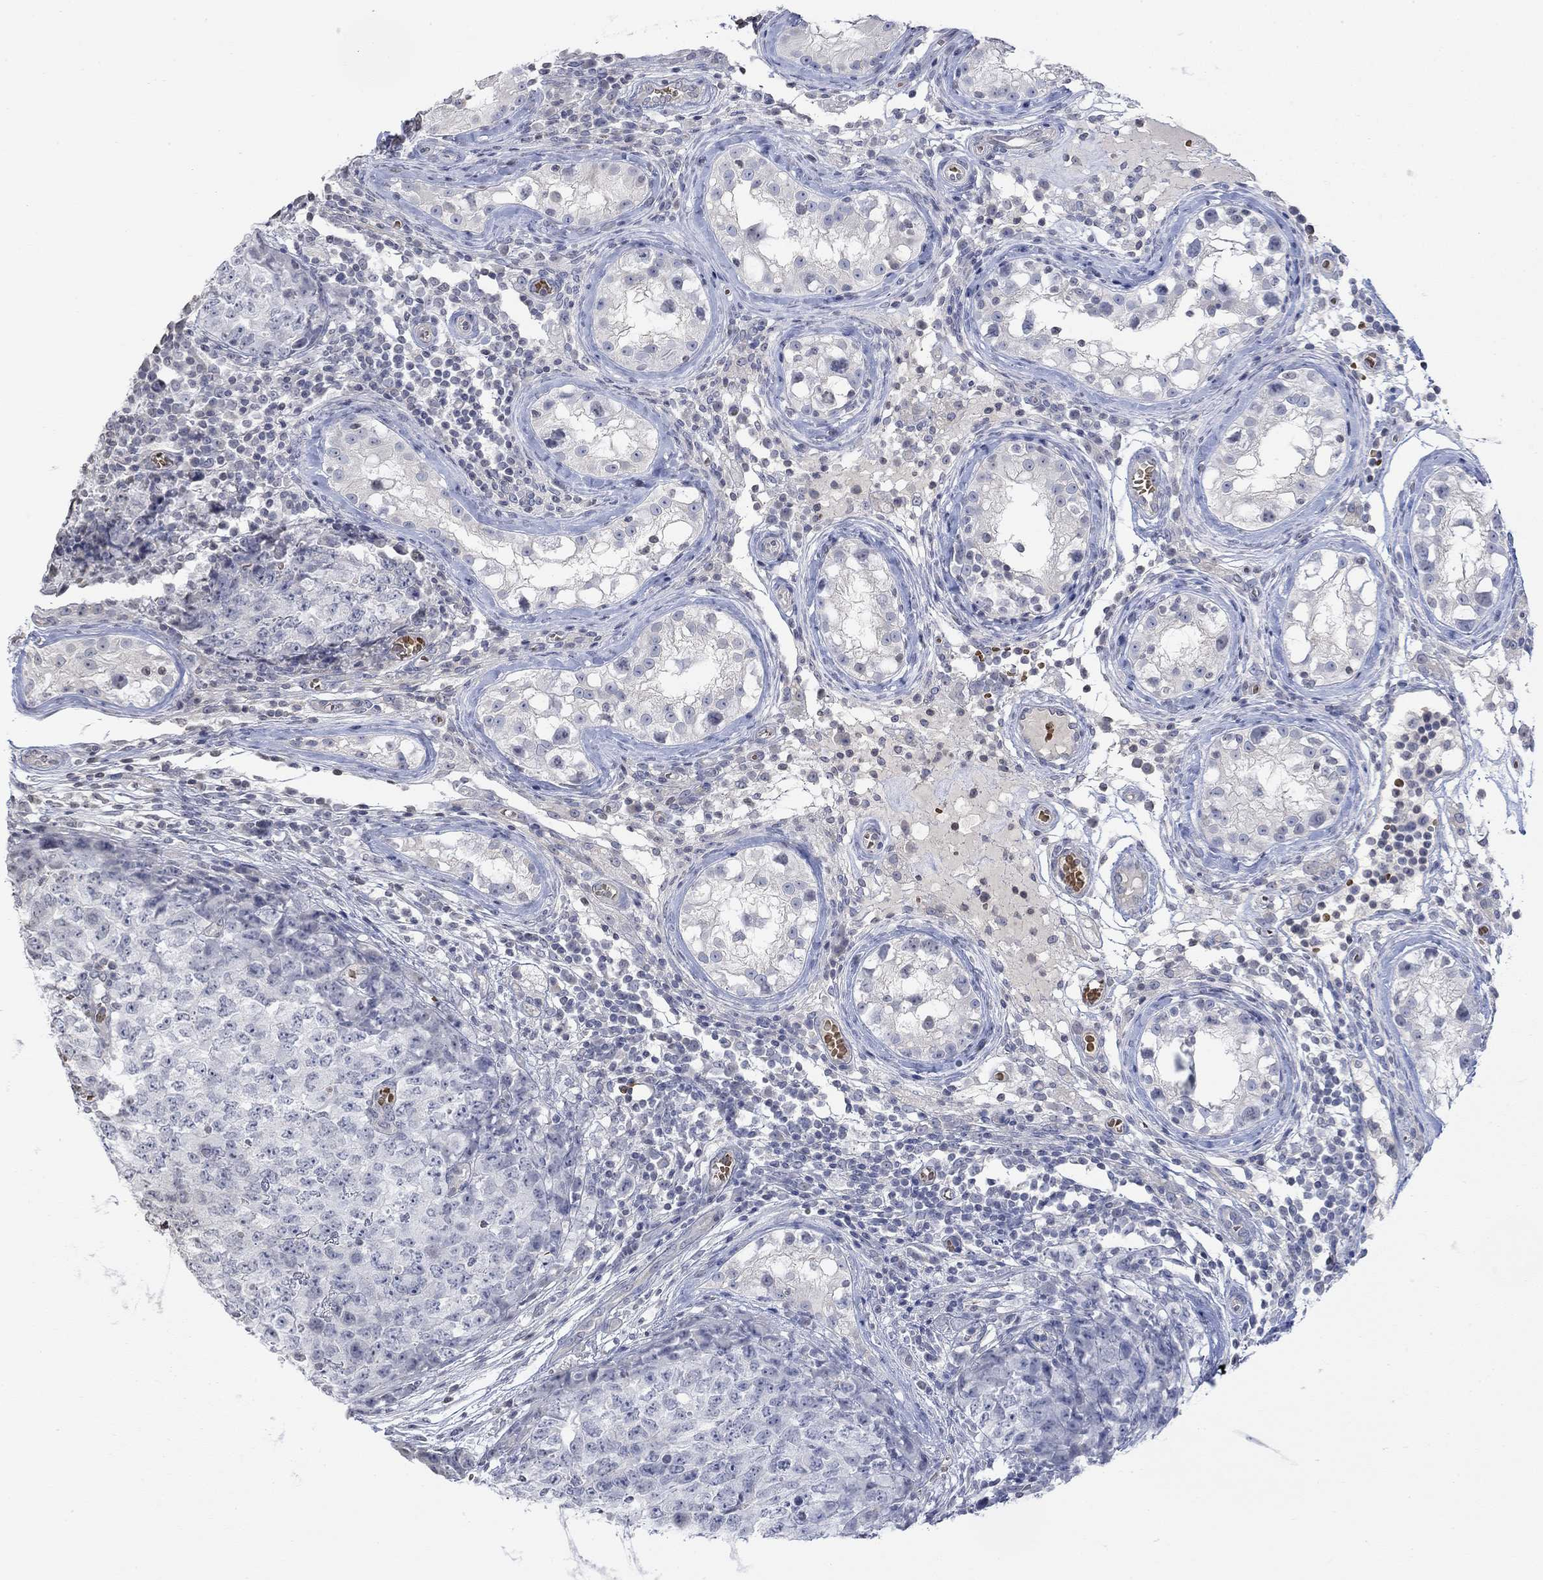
{"staining": {"intensity": "negative", "quantity": "none", "location": "none"}, "tissue": "testis cancer", "cell_type": "Tumor cells", "image_type": "cancer", "snomed": [{"axis": "morphology", "description": "Carcinoma, Embryonal, NOS"}, {"axis": "topography", "description": "Testis"}], "caption": "A micrograph of testis cancer stained for a protein reveals no brown staining in tumor cells.", "gene": "TMEM255A", "patient": {"sex": "male", "age": 23}}